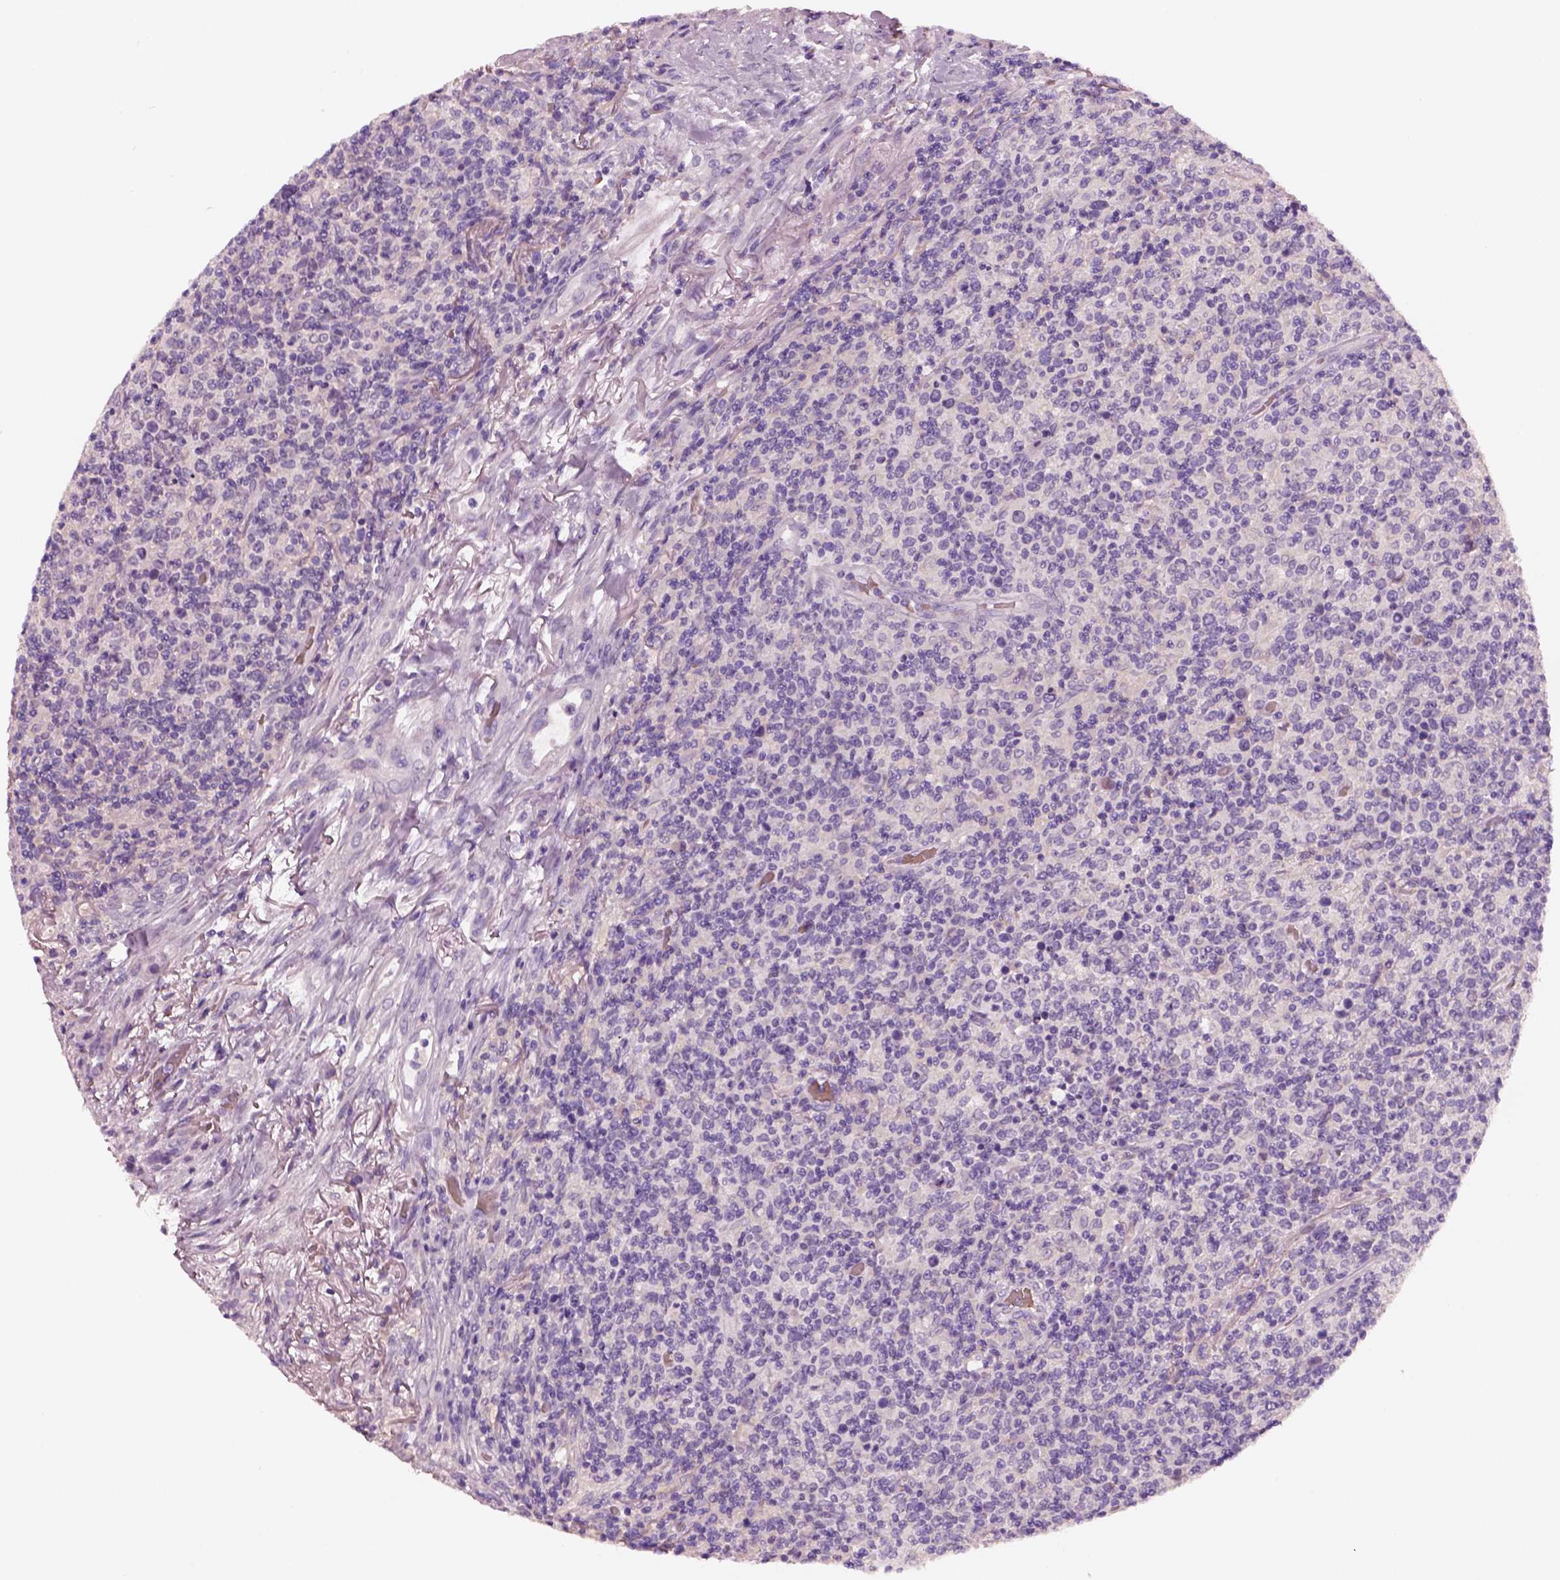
{"staining": {"intensity": "negative", "quantity": "none", "location": "none"}, "tissue": "lymphoma", "cell_type": "Tumor cells", "image_type": "cancer", "snomed": [{"axis": "morphology", "description": "Malignant lymphoma, non-Hodgkin's type, High grade"}, {"axis": "topography", "description": "Lung"}], "caption": "Immunohistochemical staining of human lymphoma demonstrates no significant expression in tumor cells.", "gene": "ELSPBP1", "patient": {"sex": "male", "age": 79}}